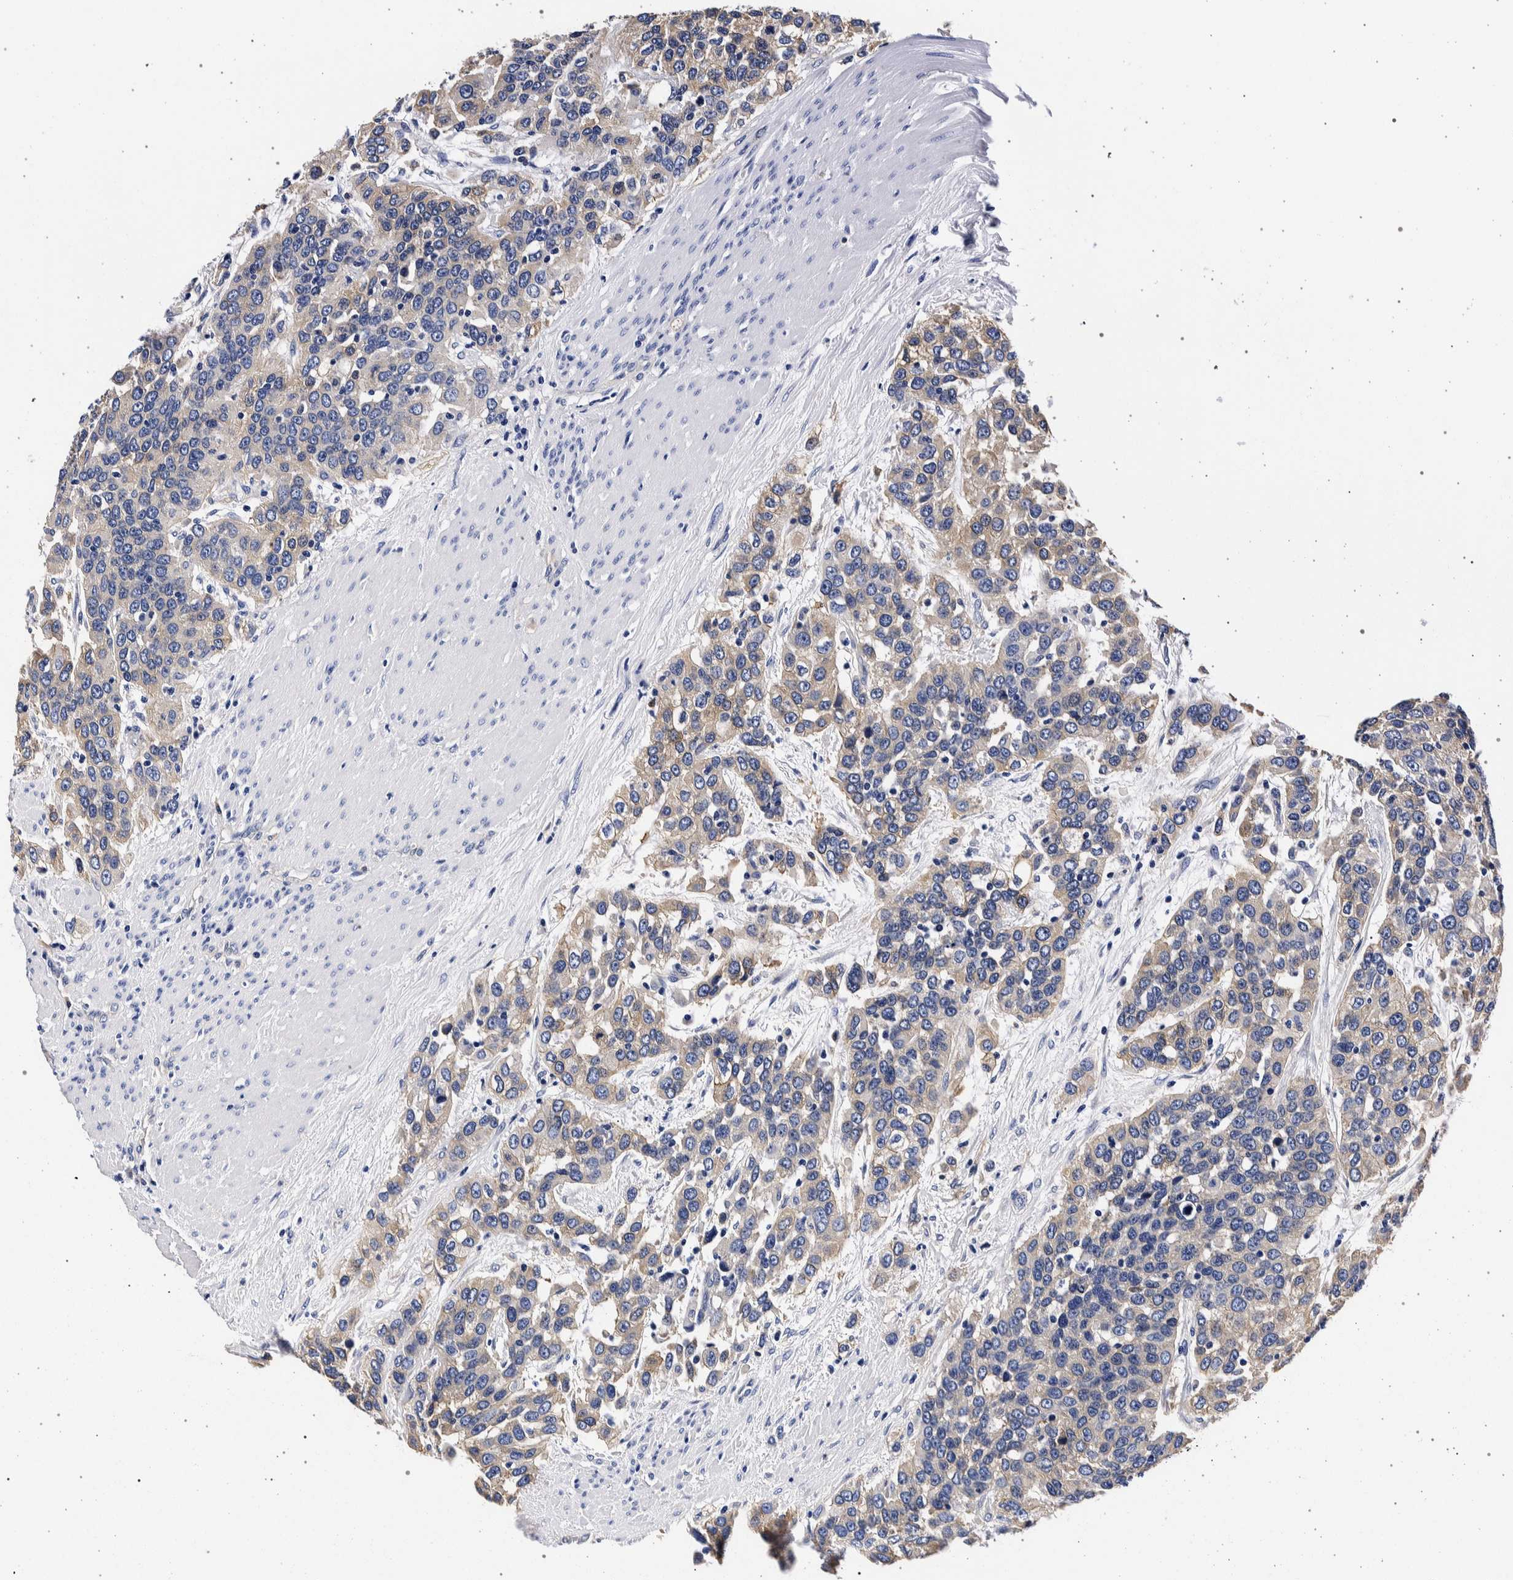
{"staining": {"intensity": "weak", "quantity": "<25%", "location": "cytoplasmic/membranous"}, "tissue": "urothelial cancer", "cell_type": "Tumor cells", "image_type": "cancer", "snomed": [{"axis": "morphology", "description": "Urothelial carcinoma, High grade"}, {"axis": "topography", "description": "Urinary bladder"}], "caption": "This micrograph is of high-grade urothelial carcinoma stained with immunohistochemistry to label a protein in brown with the nuclei are counter-stained blue. There is no positivity in tumor cells. The staining was performed using DAB (3,3'-diaminobenzidine) to visualize the protein expression in brown, while the nuclei were stained in blue with hematoxylin (Magnification: 20x).", "gene": "NIBAN2", "patient": {"sex": "female", "age": 80}}